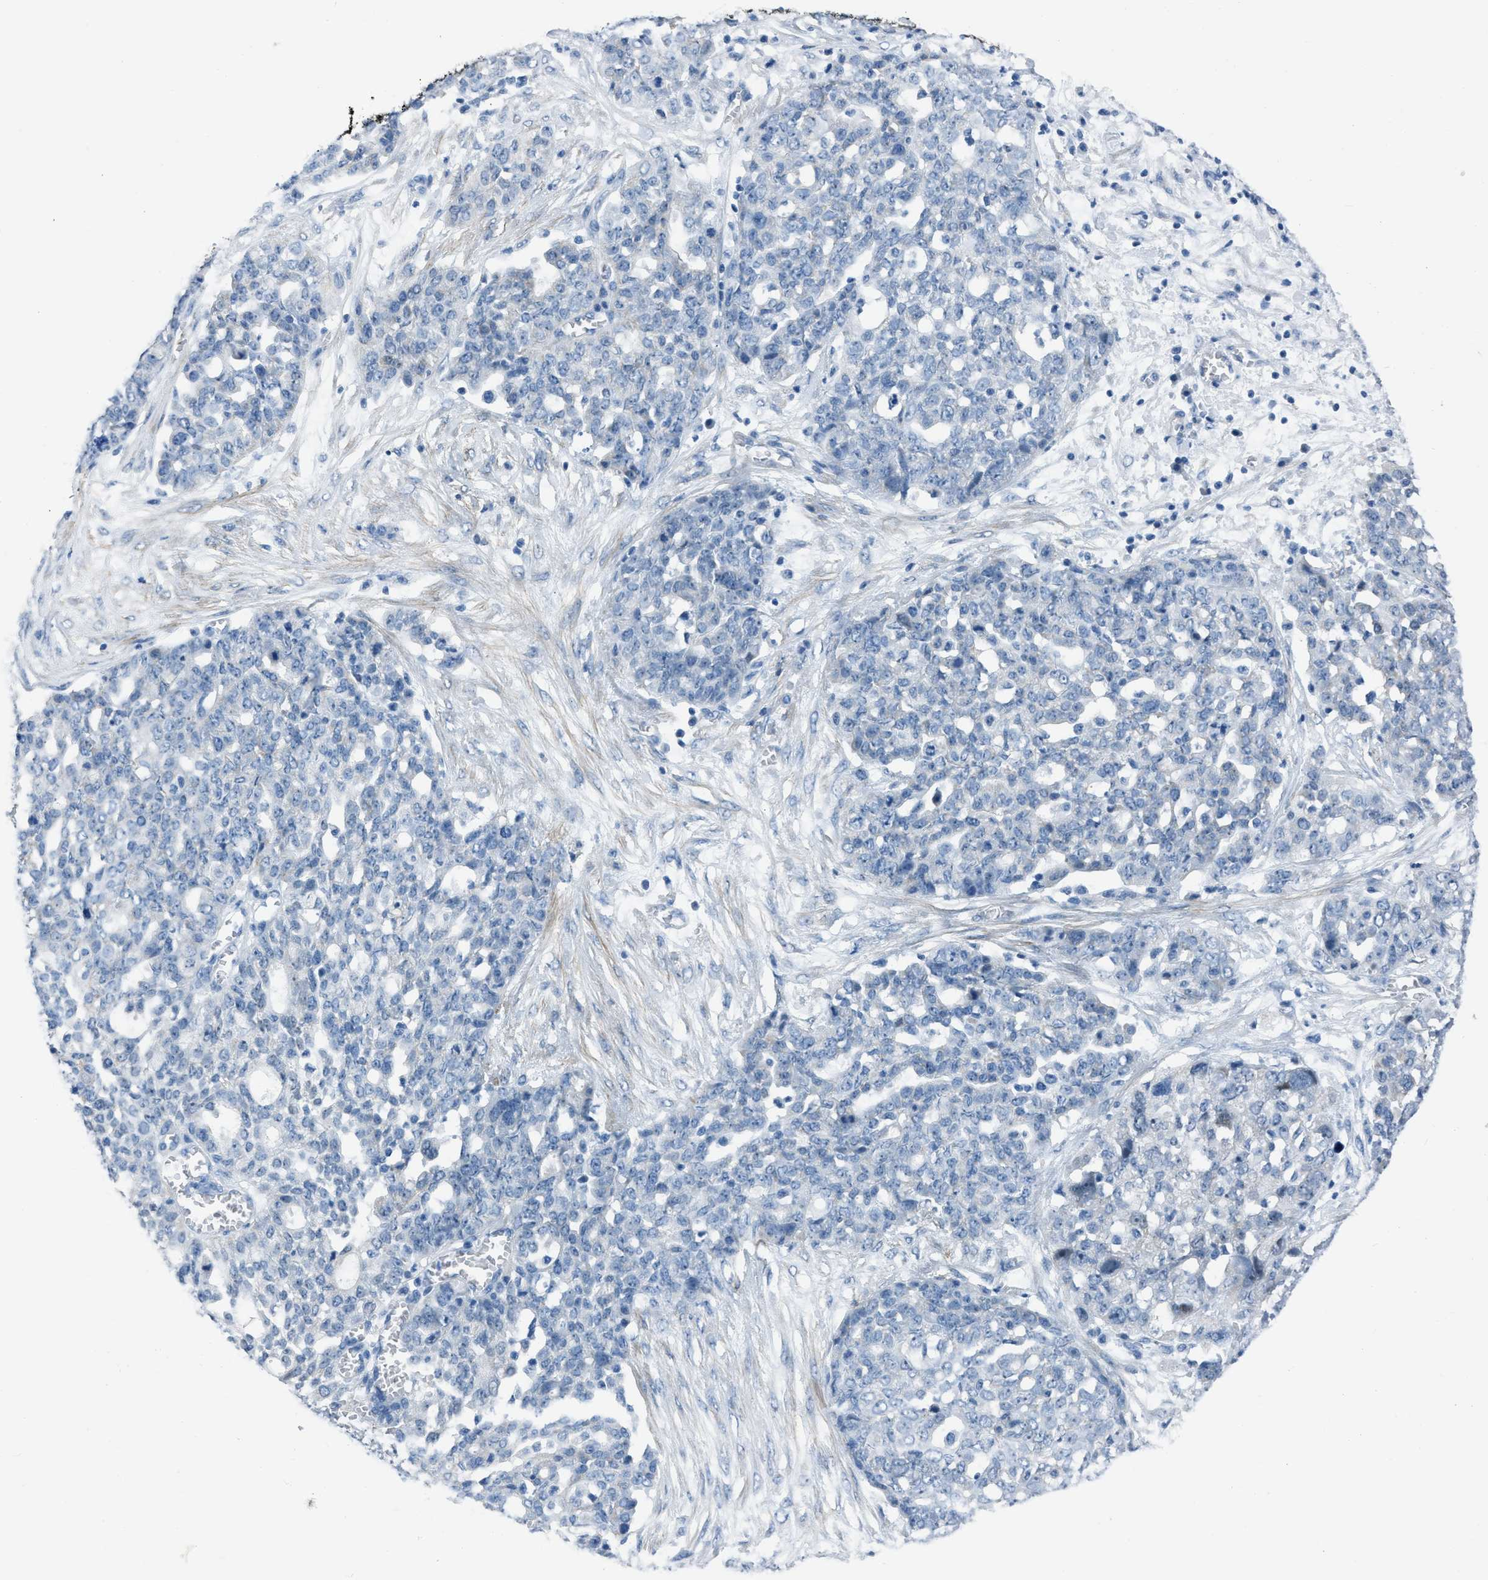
{"staining": {"intensity": "negative", "quantity": "none", "location": "none"}, "tissue": "ovarian cancer", "cell_type": "Tumor cells", "image_type": "cancer", "snomed": [{"axis": "morphology", "description": "Cystadenocarcinoma, serous, NOS"}, {"axis": "topography", "description": "Soft tissue"}, {"axis": "topography", "description": "Ovary"}], "caption": "DAB immunohistochemical staining of human serous cystadenocarcinoma (ovarian) reveals no significant expression in tumor cells. The staining is performed using DAB brown chromogen with nuclei counter-stained in using hematoxylin.", "gene": "SPATC1L", "patient": {"sex": "female", "age": 57}}